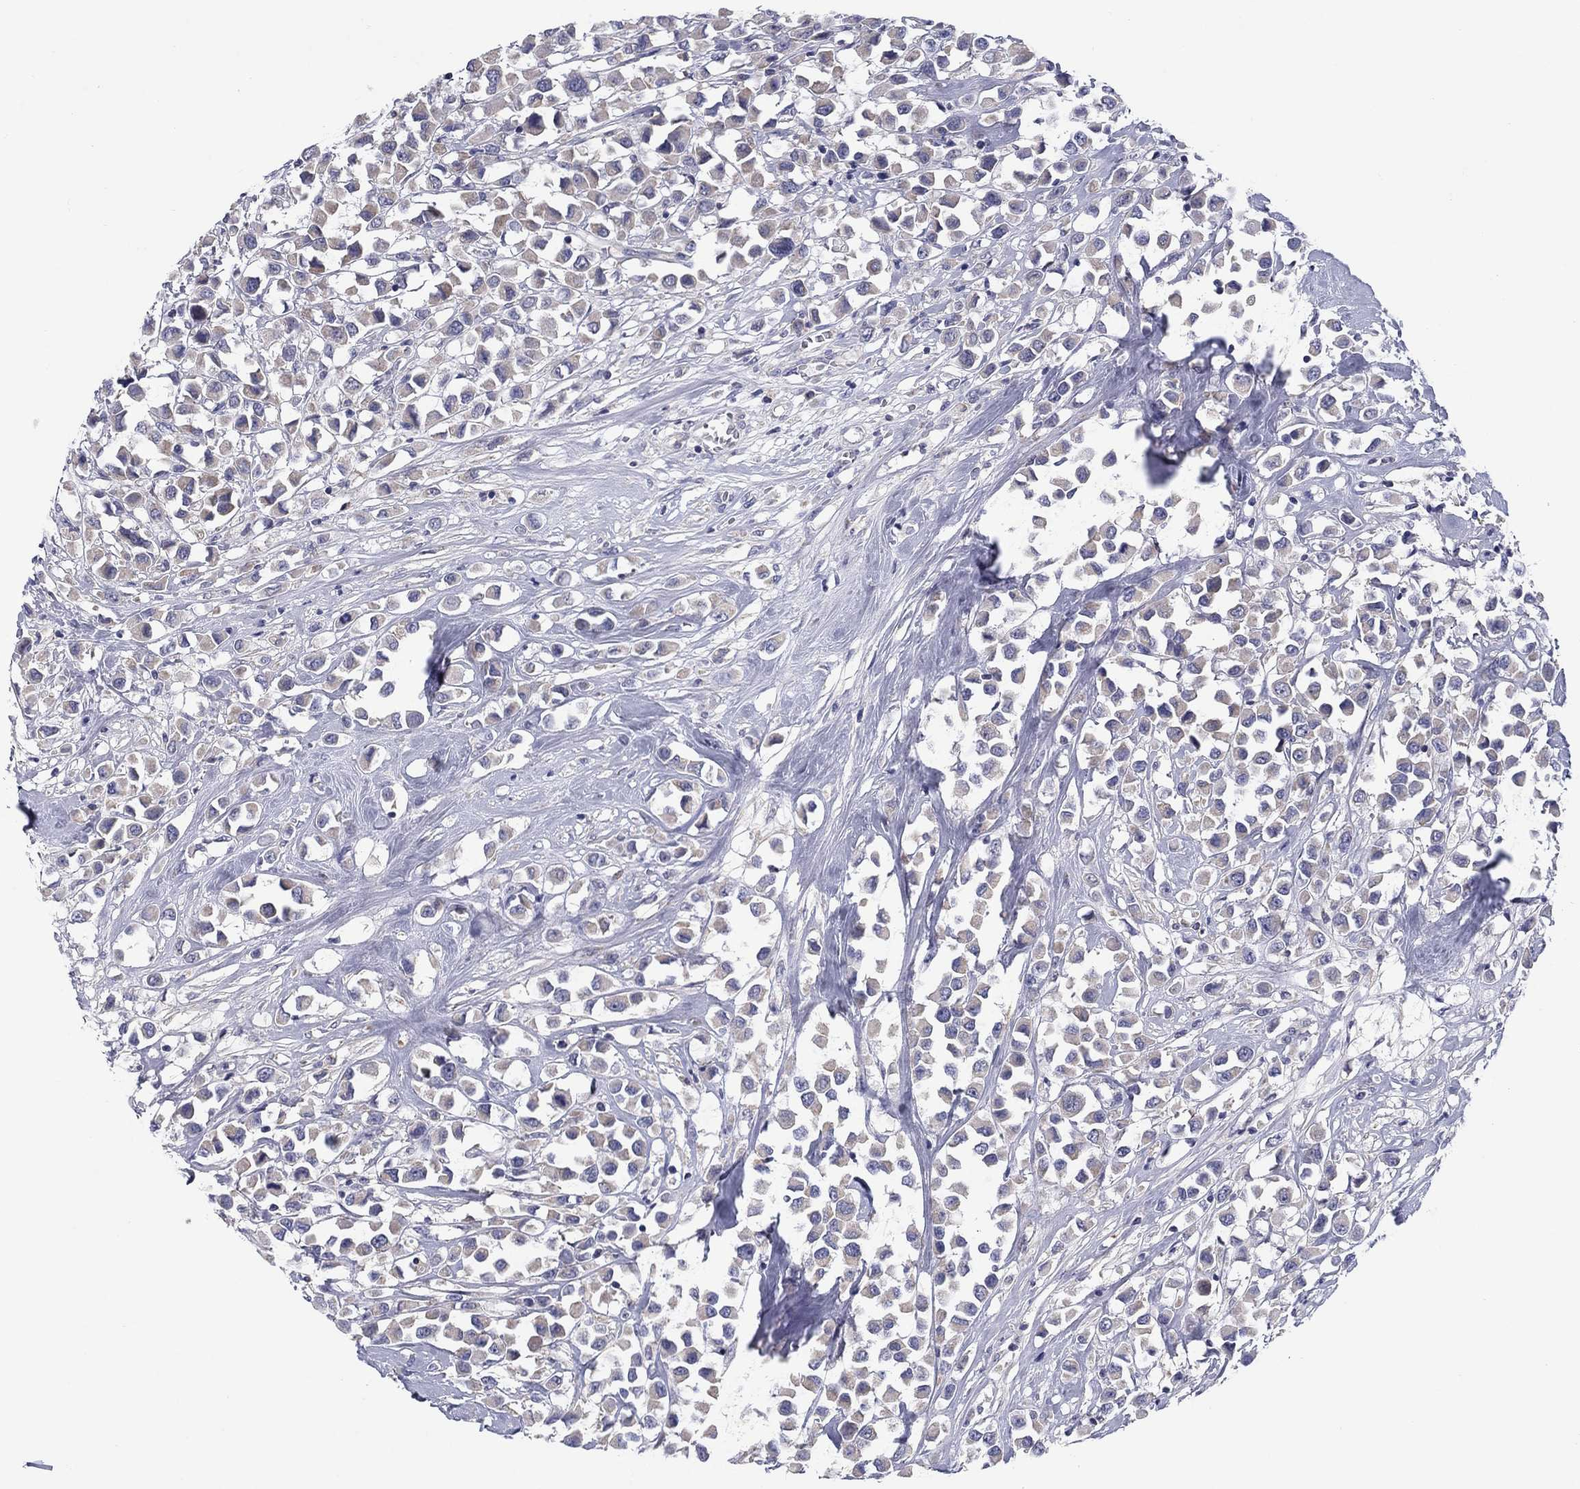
{"staining": {"intensity": "weak", "quantity": "<25%", "location": "cytoplasmic/membranous"}, "tissue": "breast cancer", "cell_type": "Tumor cells", "image_type": "cancer", "snomed": [{"axis": "morphology", "description": "Duct carcinoma"}, {"axis": "topography", "description": "Breast"}], "caption": "Immunohistochemical staining of human breast cancer shows no significant expression in tumor cells.", "gene": "FRK", "patient": {"sex": "female", "age": 61}}